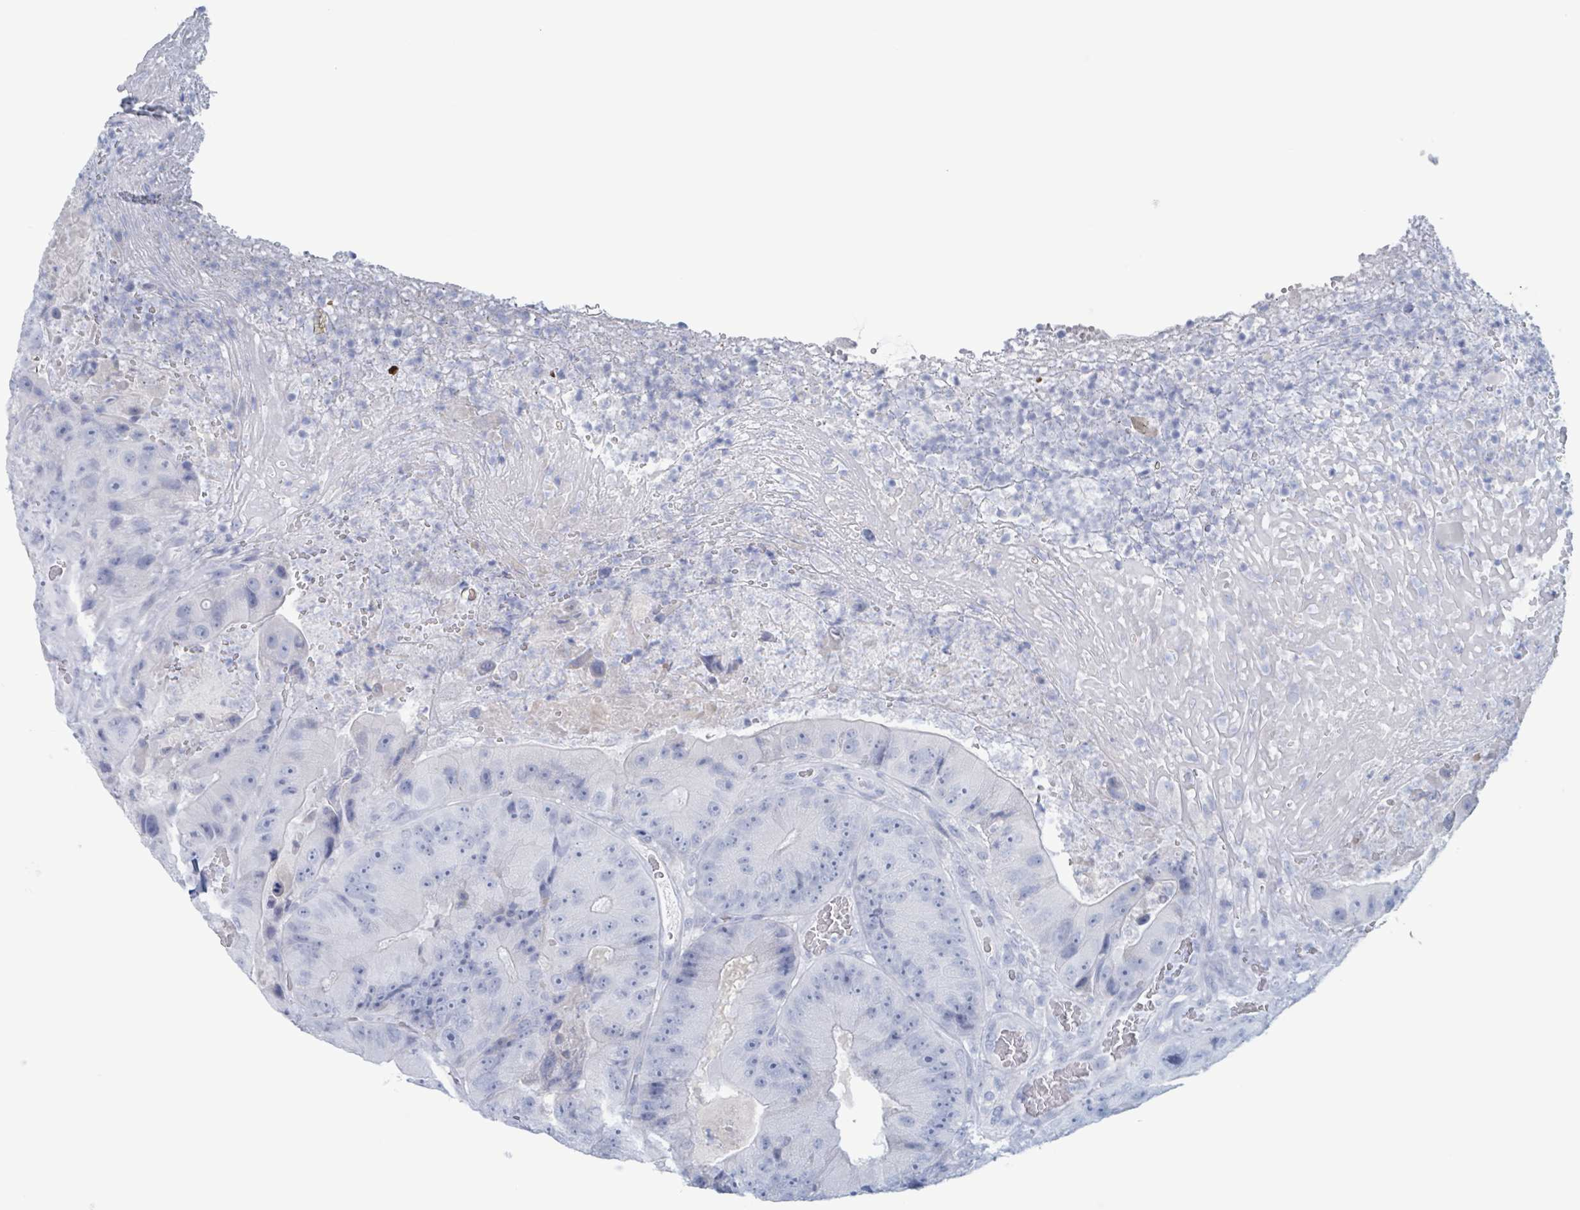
{"staining": {"intensity": "negative", "quantity": "none", "location": "none"}, "tissue": "colorectal cancer", "cell_type": "Tumor cells", "image_type": "cancer", "snomed": [{"axis": "morphology", "description": "Adenocarcinoma, NOS"}, {"axis": "topography", "description": "Colon"}], "caption": "High magnification brightfield microscopy of colorectal cancer (adenocarcinoma) stained with DAB (3,3'-diaminobenzidine) (brown) and counterstained with hematoxylin (blue): tumor cells show no significant positivity. Nuclei are stained in blue.", "gene": "KLK4", "patient": {"sex": "female", "age": 86}}